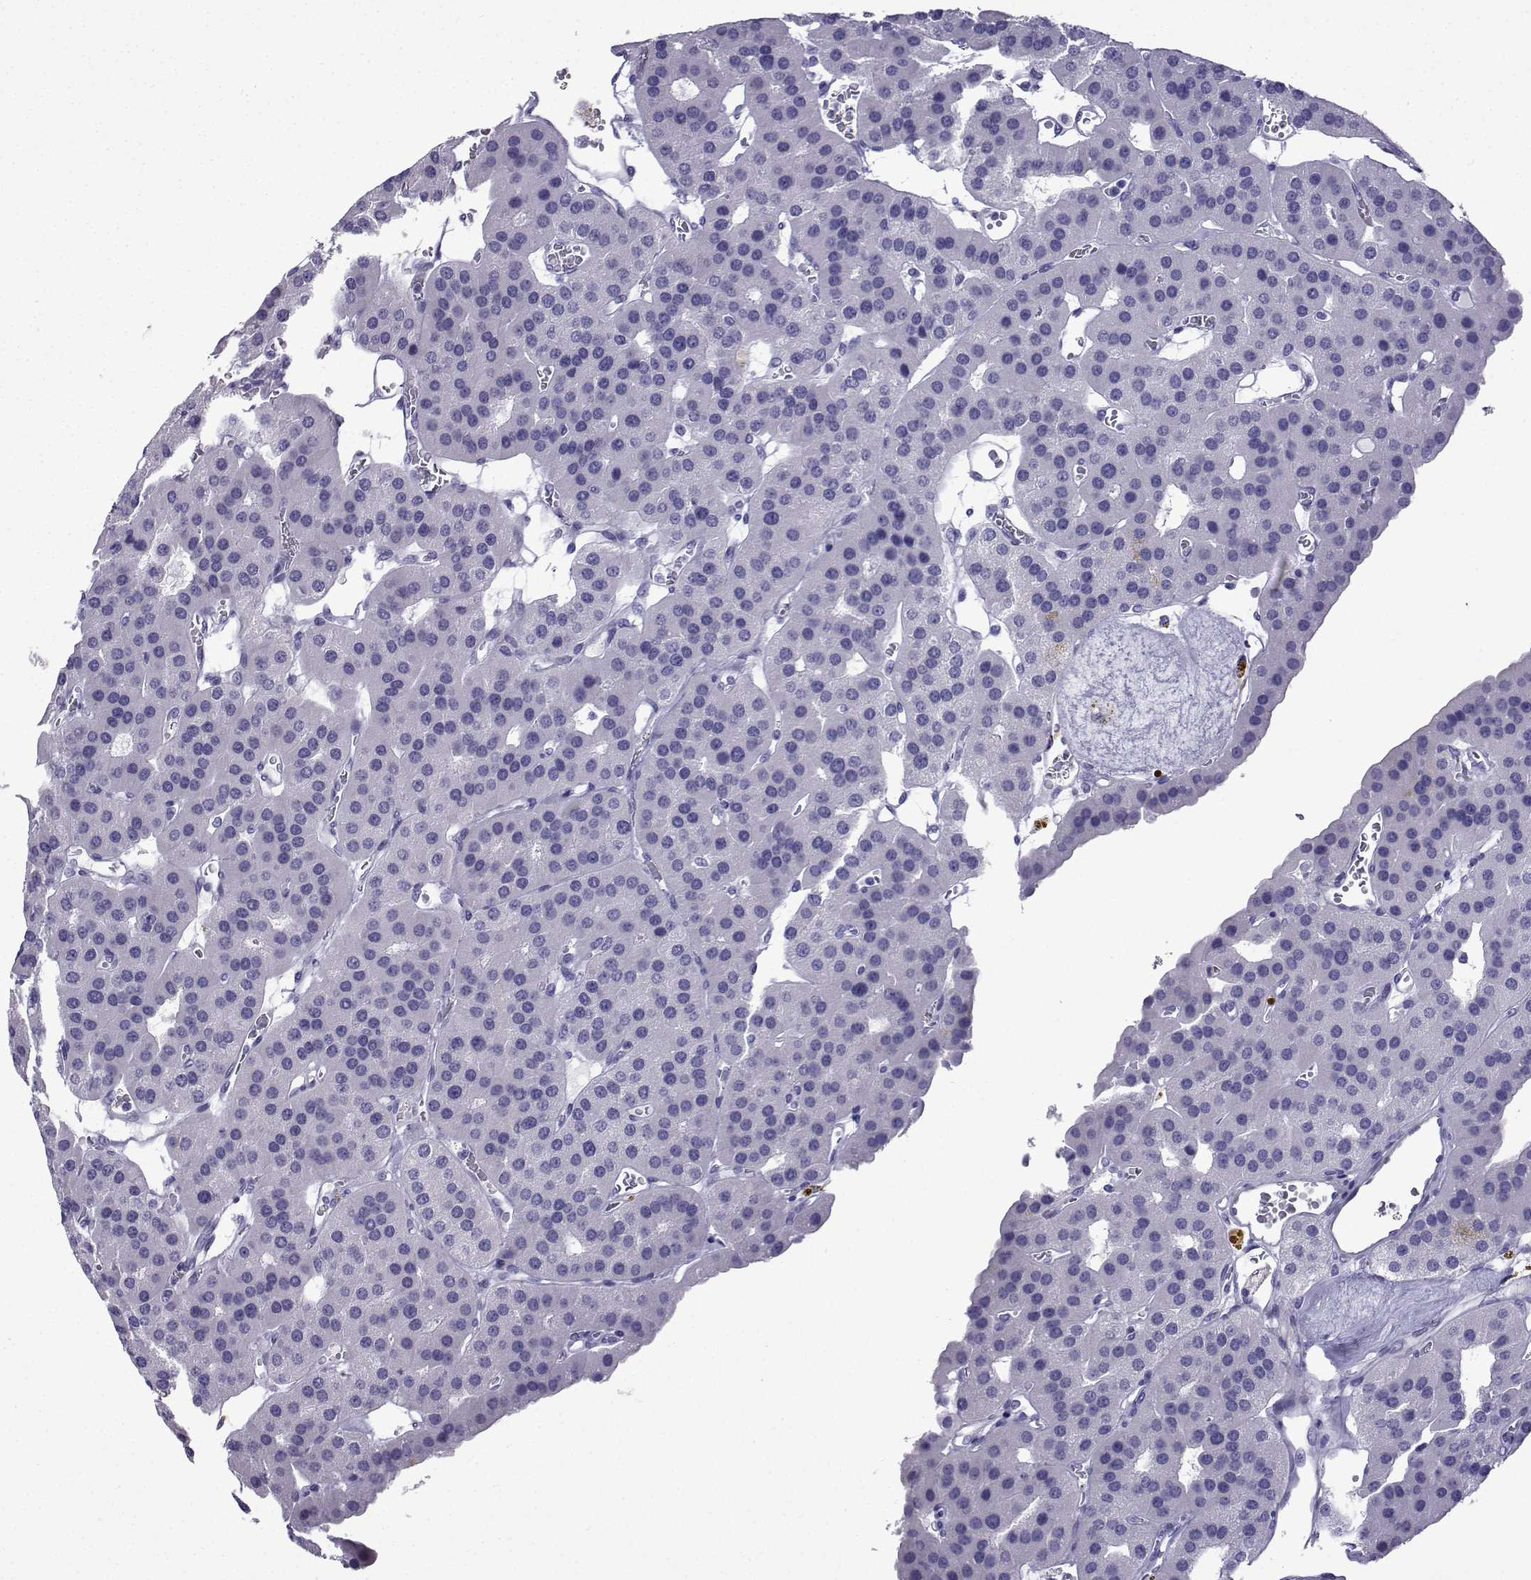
{"staining": {"intensity": "negative", "quantity": "none", "location": "none"}, "tissue": "parathyroid gland", "cell_type": "Glandular cells", "image_type": "normal", "snomed": [{"axis": "morphology", "description": "Normal tissue, NOS"}, {"axis": "morphology", "description": "Adenoma, NOS"}, {"axis": "topography", "description": "Parathyroid gland"}], "caption": "A high-resolution micrograph shows IHC staining of unremarkable parathyroid gland, which shows no significant staining in glandular cells.", "gene": "KCNF1", "patient": {"sex": "female", "age": 86}}